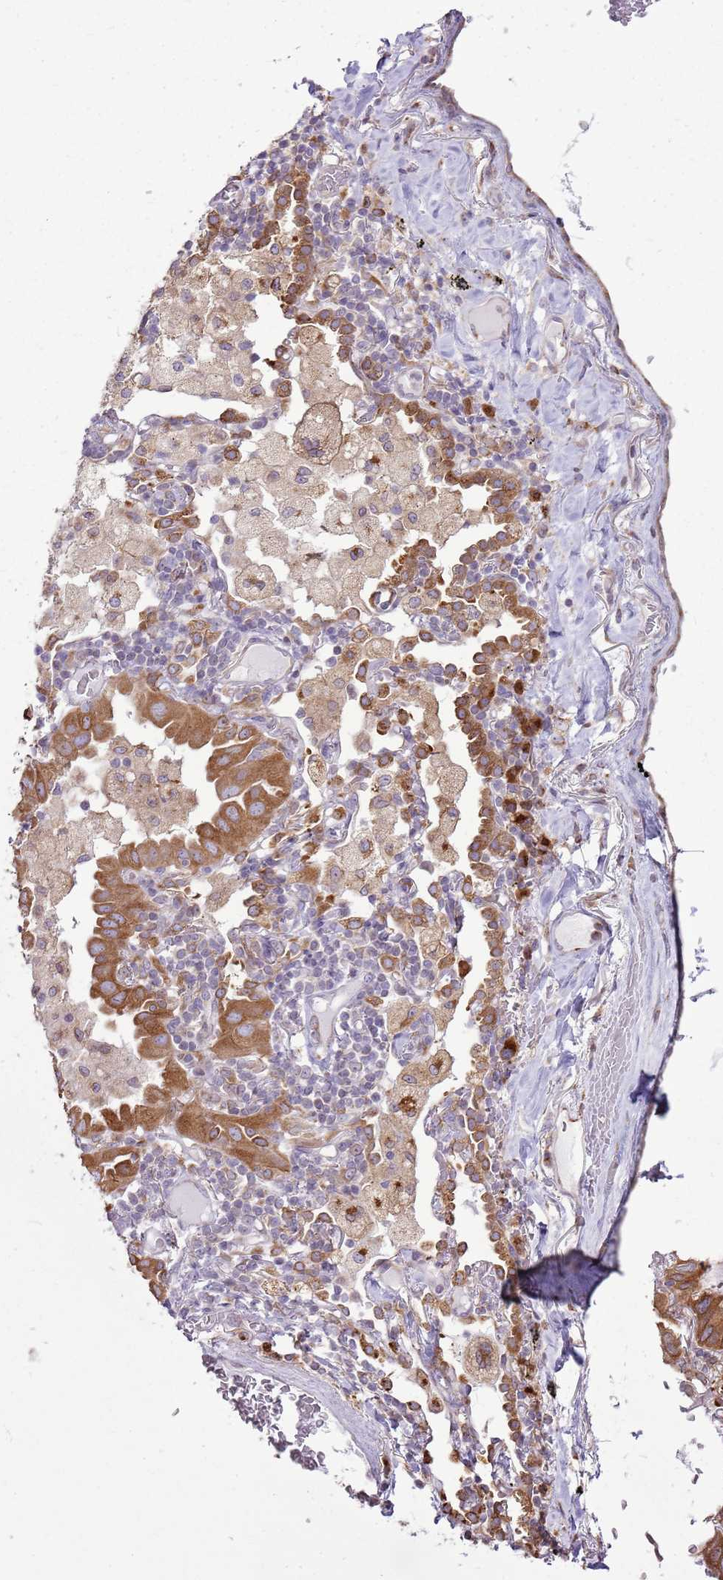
{"staining": {"intensity": "moderate", "quantity": ">75%", "location": "cytoplasmic/membranous"}, "tissue": "lung cancer", "cell_type": "Tumor cells", "image_type": "cancer", "snomed": [{"axis": "morphology", "description": "Adenocarcinoma, NOS"}, {"axis": "topography", "description": "Lung"}], "caption": "DAB (3,3'-diaminobenzidine) immunohistochemical staining of human lung cancer displays moderate cytoplasmic/membranous protein staining in about >75% of tumor cells.", "gene": "TMED10", "patient": {"sex": "male", "age": 64}}